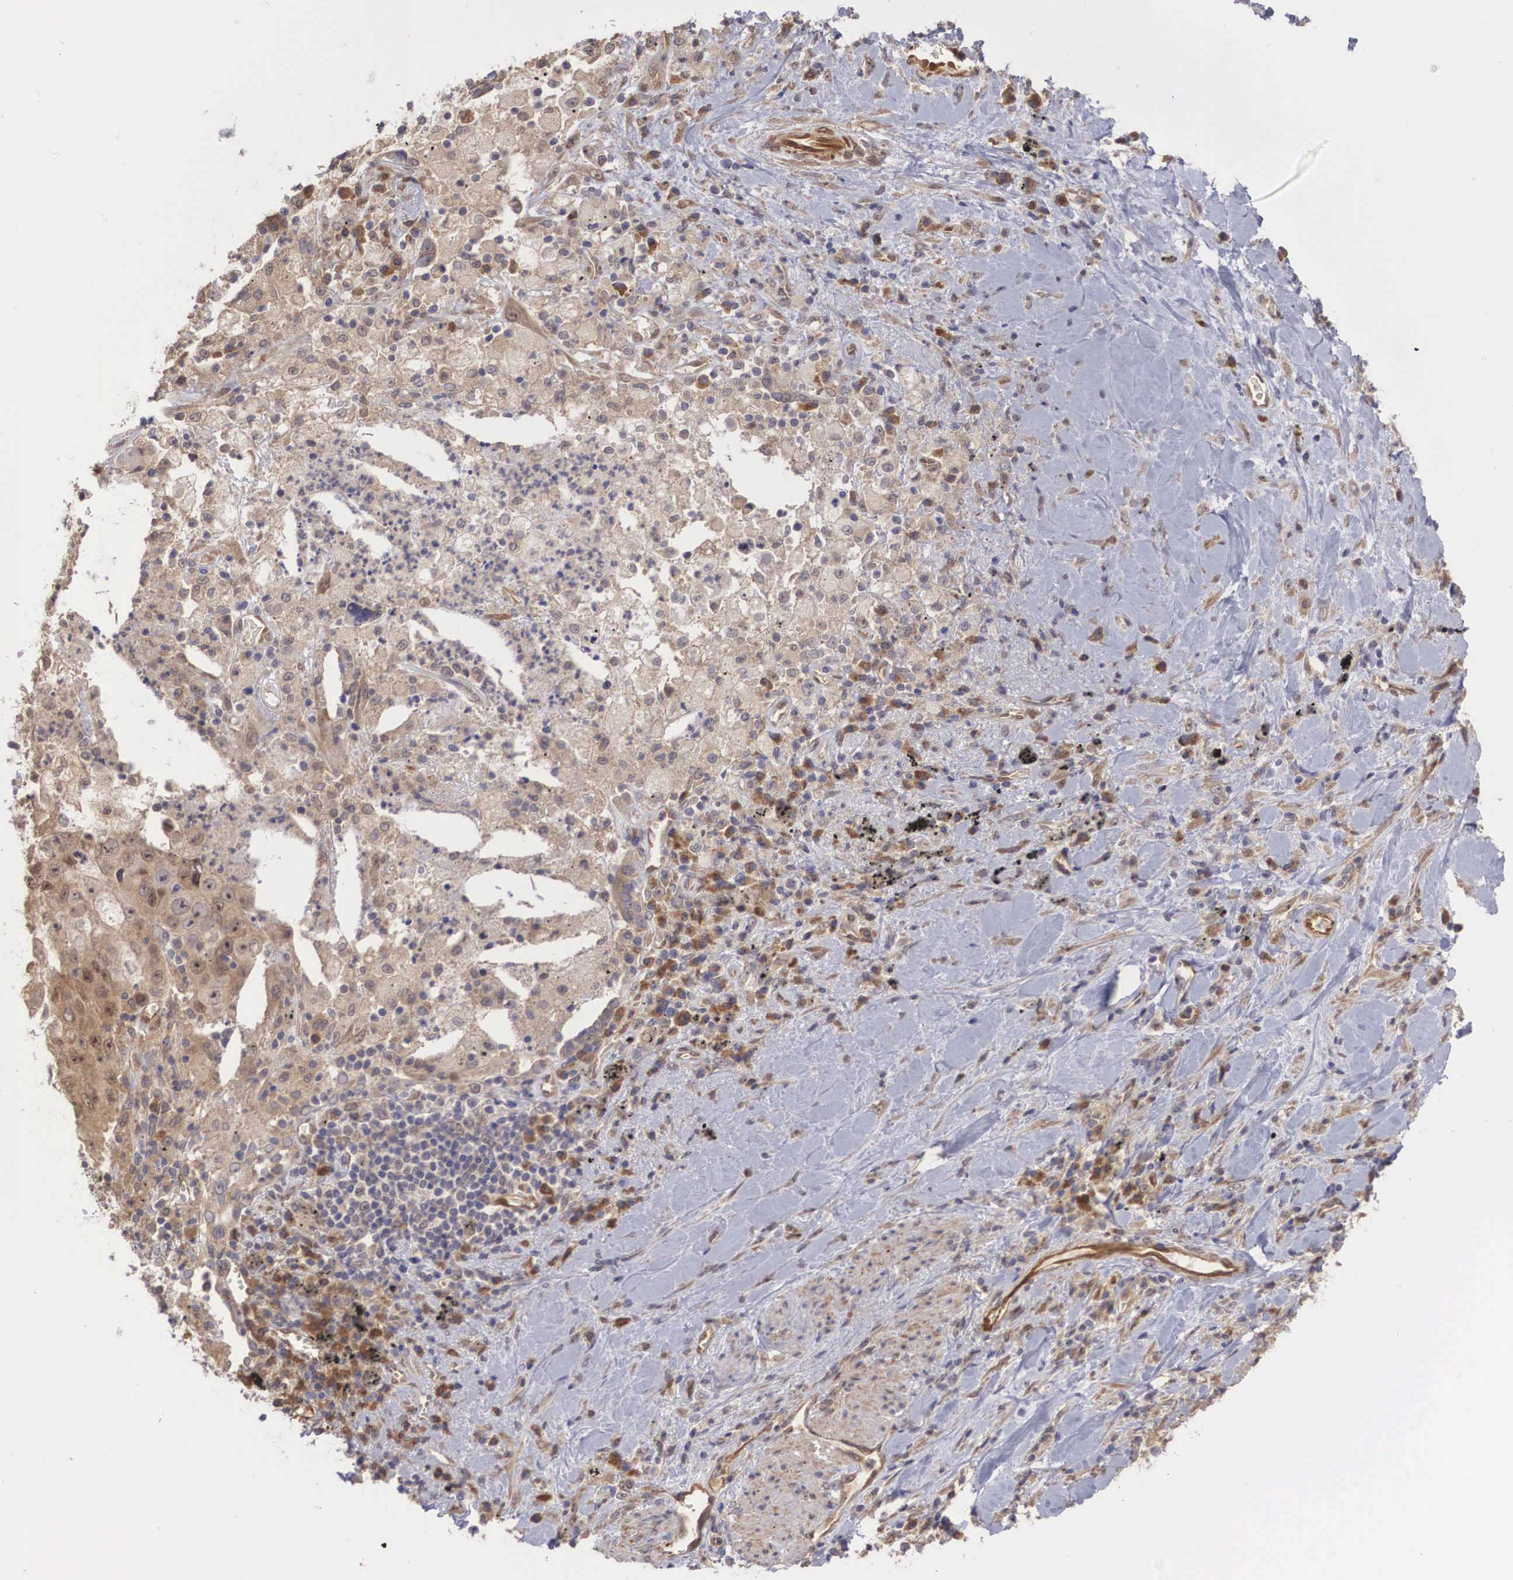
{"staining": {"intensity": "weak", "quantity": ">75%", "location": "cytoplasmic/membranous,nuclear"}, "tissue": "lung cancer", "cell_type": "Tumor cells", "image_type": "cancer", "snomed": [{"axis": "morphology", "description": "Squamous cell carcinoma, NOS"}, {"axis": "topography", "description": "Lung"}], "caption": "Human squamous cell carcinoma (lung) stained with a brown dye demonstrates weak cytoplasmic/membranous and nuclear positive positivity in about >75% of tumor cells.", "gene": "DNAJB7", "patient": {"sex": "male", "age": 64}}